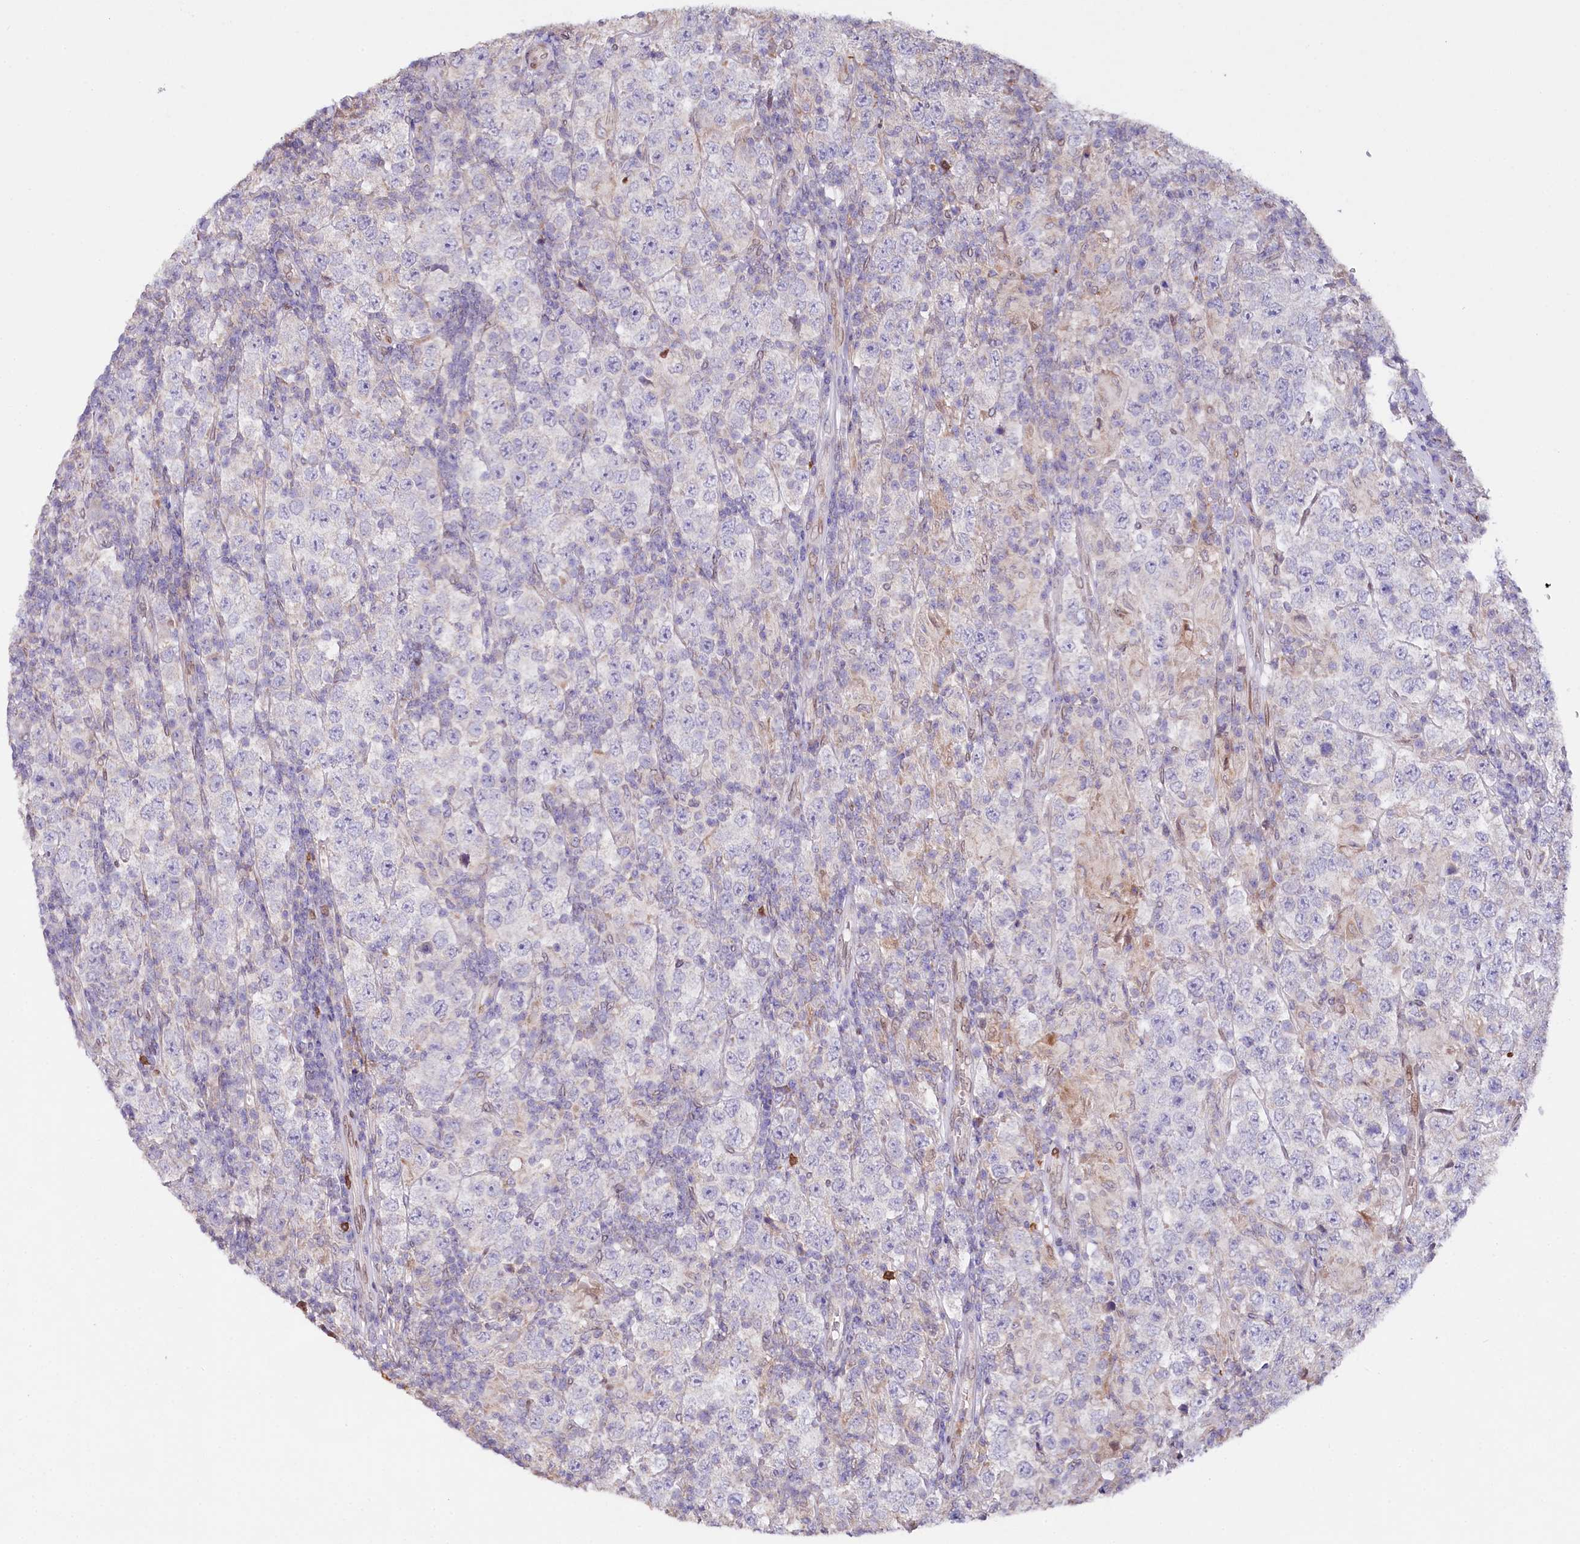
{"staining": {"intensity": "negative", "quantity": "none", "location": "none"}, "tissue": "testis cancer", "cell_type": "Tumor cells", "image_type": "cancer", "snomed": [{"axis": "morphology", "description": "Normal tissue, NOS"}, {"axis": "morphology", "description": "Urothelial carcinoma, High grade"}, {"axis": "morphology", "description": "Seminoma, NOS"}, {"axis": "morphology", "description": "Carcinoma, Embryonal, NOS"}, {"axis": "topography", "description": "Urinary bladder"}, {"axis": "topography", "description": "Testis"}], "caption": "An immunohistochemistry (IHC) image of testis embryonal carcinoma is shown. There is no staining in tumor cells of testis embryonal carcinoma.", "gene": "ZNF226", "patient": {"sex": "male", "age": 41}}